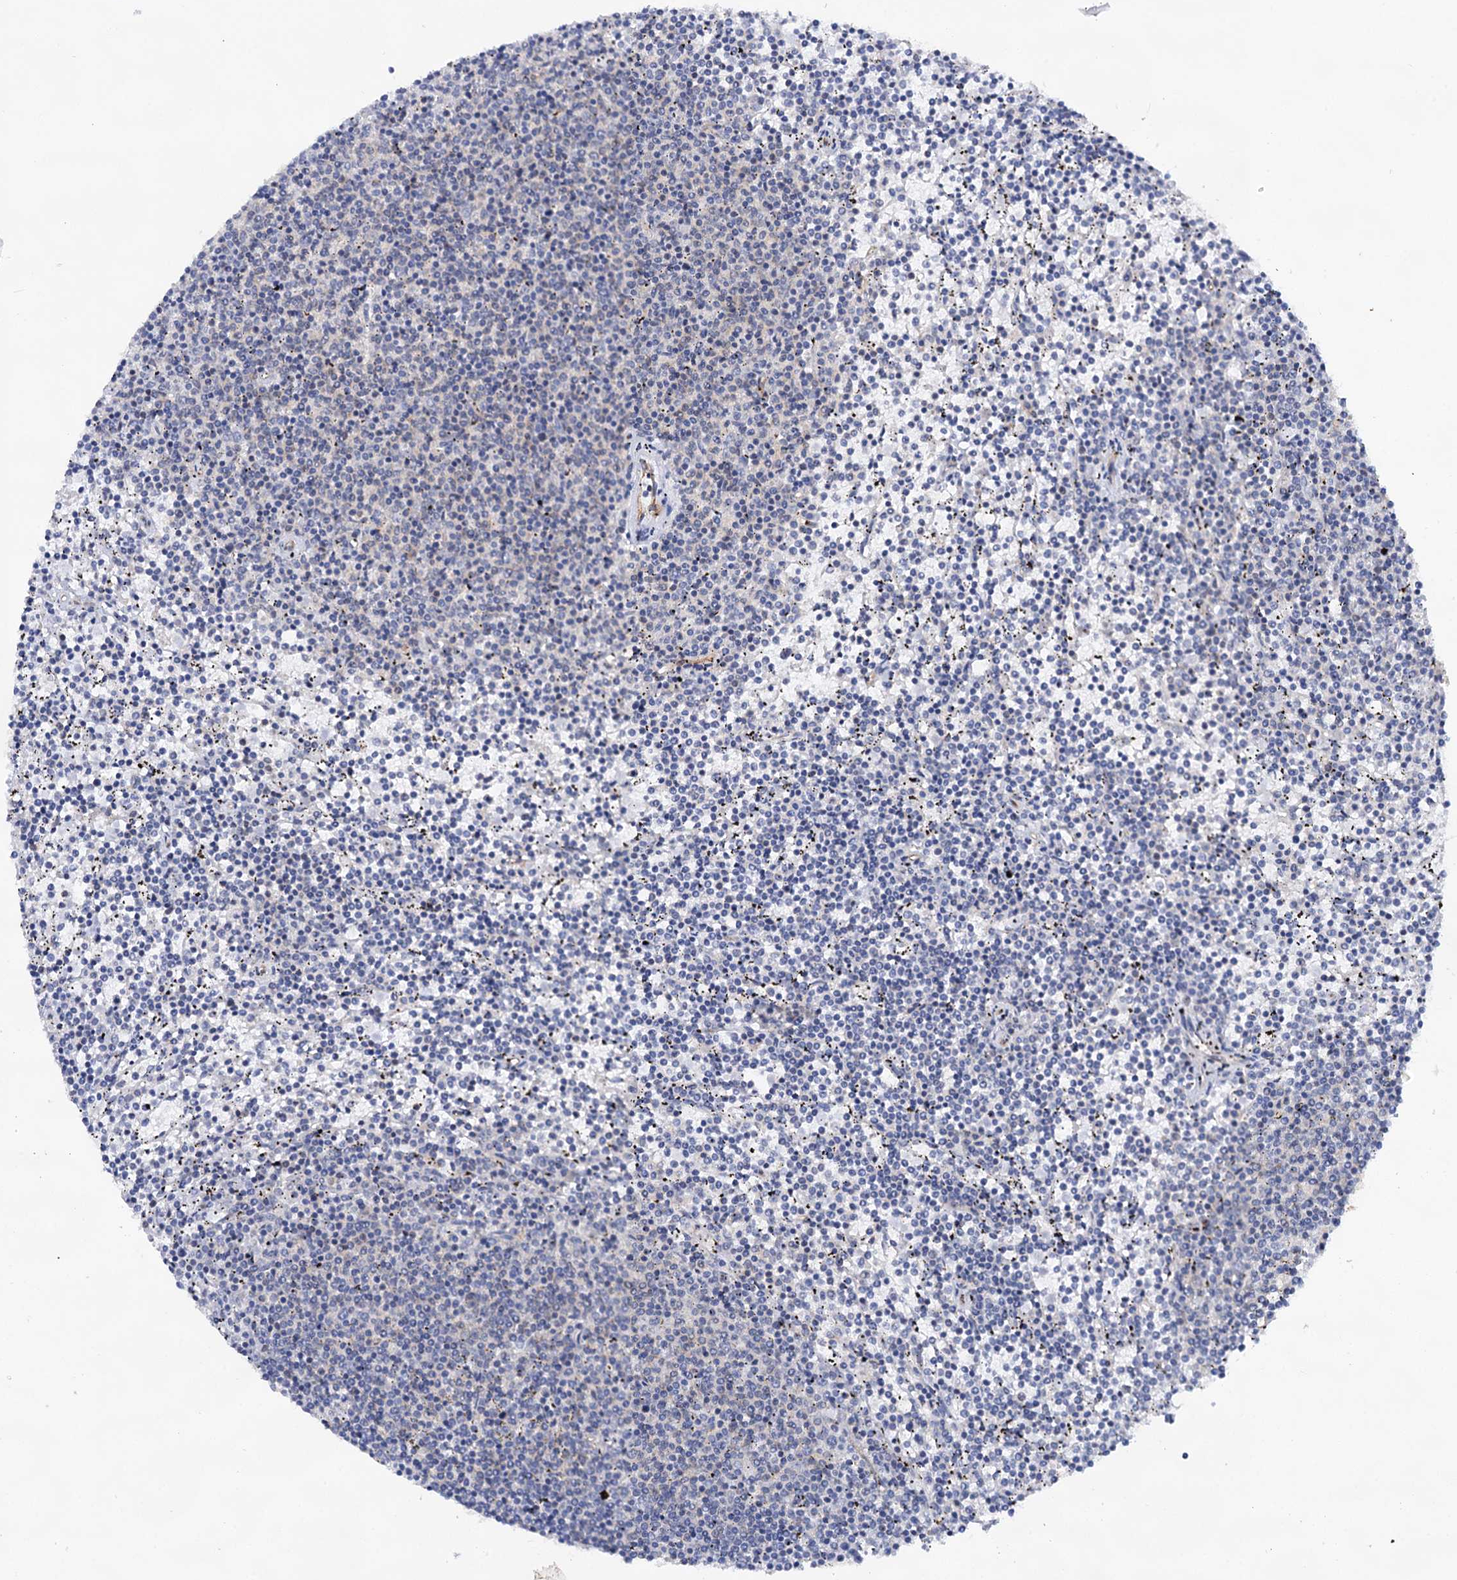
{"staining": {"intensity": "negative", "quantity": "none", "location": "none"}, "tissue": "lymphoma", "cell_type": "Tumor cells", "image_type": "cancer", "snomed": [{"axis": "morphology", "description": "Malignant lymphoma, non-Hodgkin's type, Low grade"}, {"axis": "topography", "description": "Spleen"}], "caption": "An image of malignant lymphoma, non-Hodgkin's type (low-grade) stained for a protein exhibits no brown staining in tumor cells.", "gene": "ABLIM1", "patient": {"sex": "female", "age": 50}}